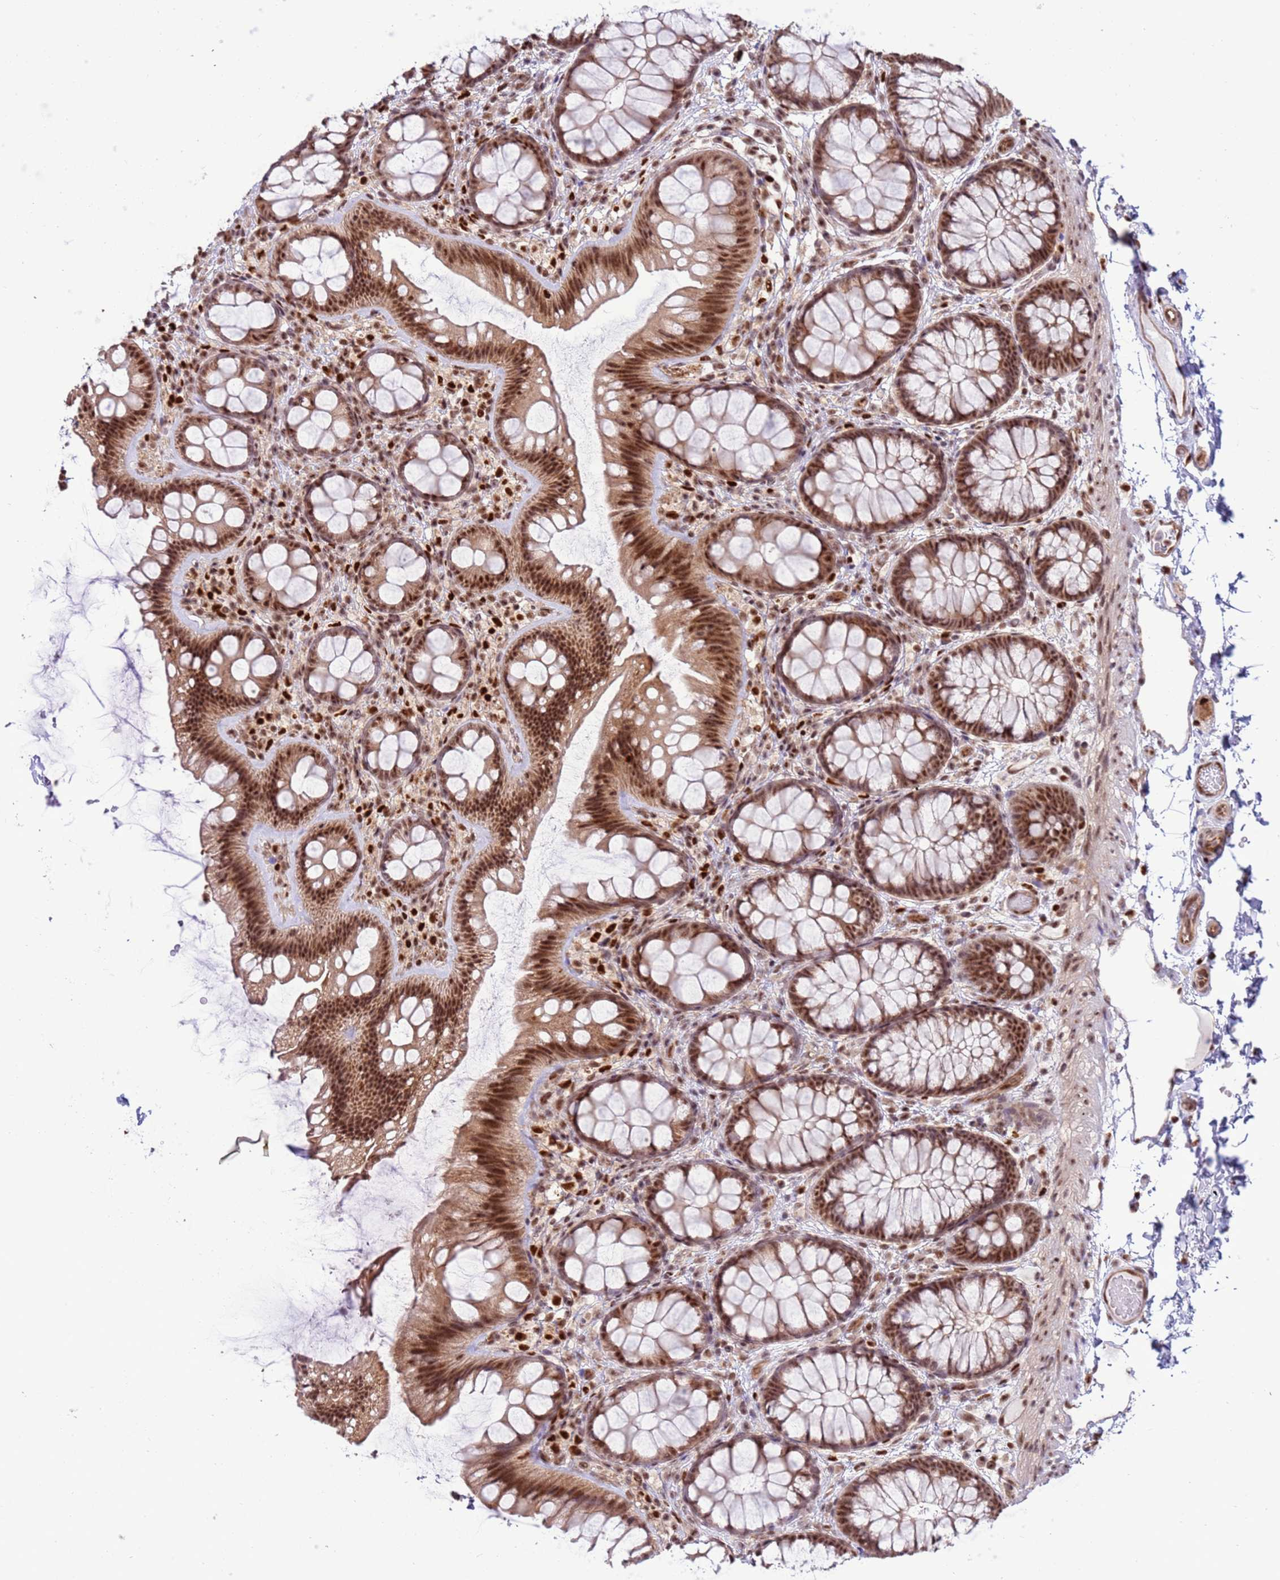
{"staining": {"intensity": "moderate", "quantity": ">75%", "location": "nuclear"}, "tissue": "colon", "cell_type": "Endothelial cells", "image_type": "normal", "snomed": [{"axis": "morphology", "description": "Normal tissue, NOS"}, {"axis": "topography", "description": "Colon"}], "caption": "Approximately >75% of endothelial cells in normal human colon demonstrate moderate nuclear protein positivity as visualized by brown immunohistochemical staining.", "gene": "PRPF6", "patient": {"sex": "male", "age": 46}}